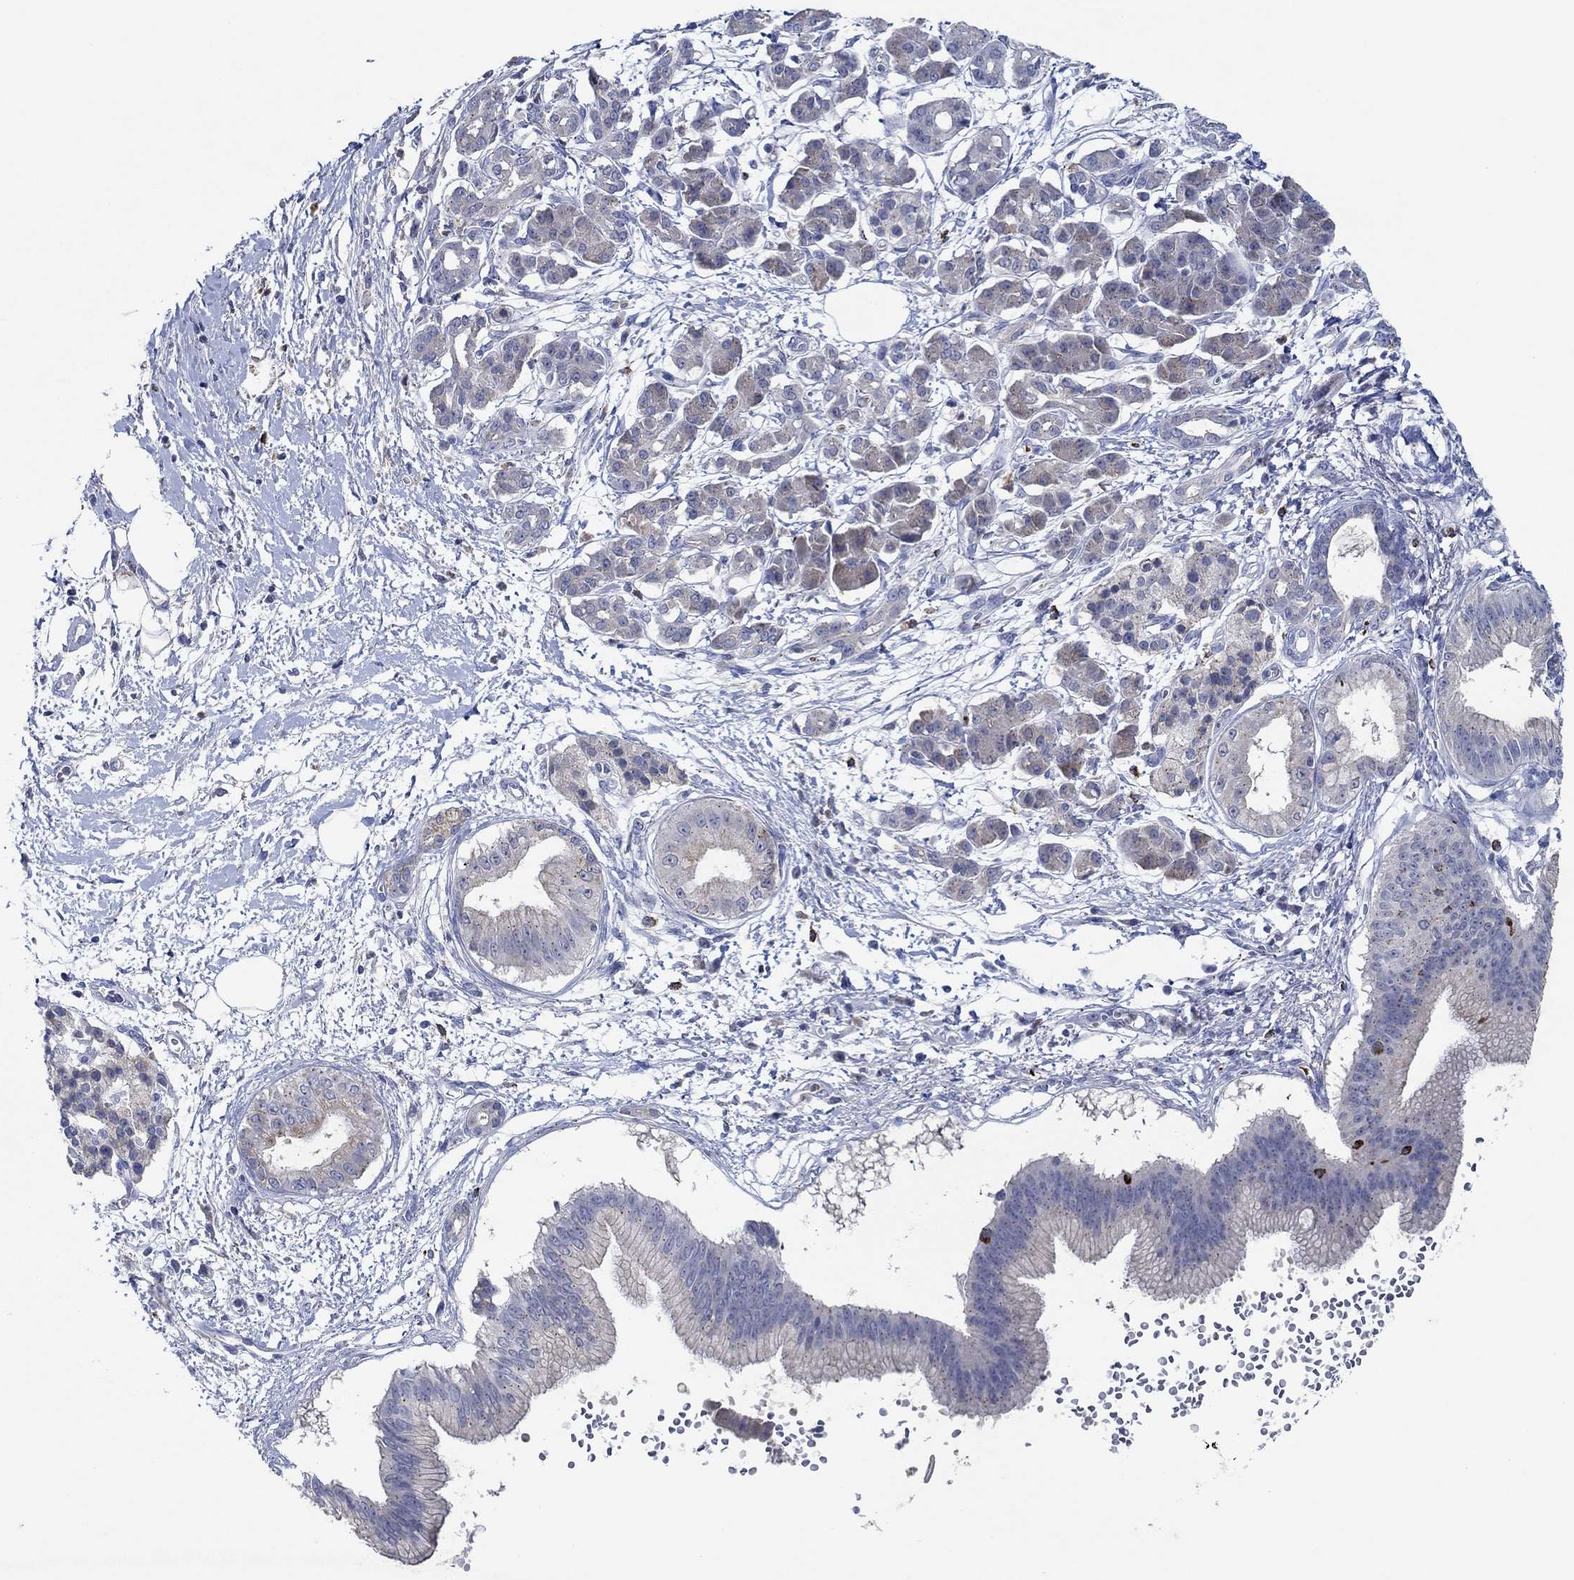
{"staining": {"intensity": "negative", "quantity": "none", "location": "none"}, "tissue": "pancreatic cancer", "cell_type": "Tumor cells", "image_type": "cancer", "snomed": [{"axis": "morphology", "description": "Adenocarcinoma, NOS"}, {"axis": "topography", "description": "Pancreas"}], "caption": "Tumor cells are negative for brown protein staining in pancreatic adenocarcinoma. Nuclei are stained in blue.", "gene": "CPM", "patient": {"sex": "male", "age": 72}}